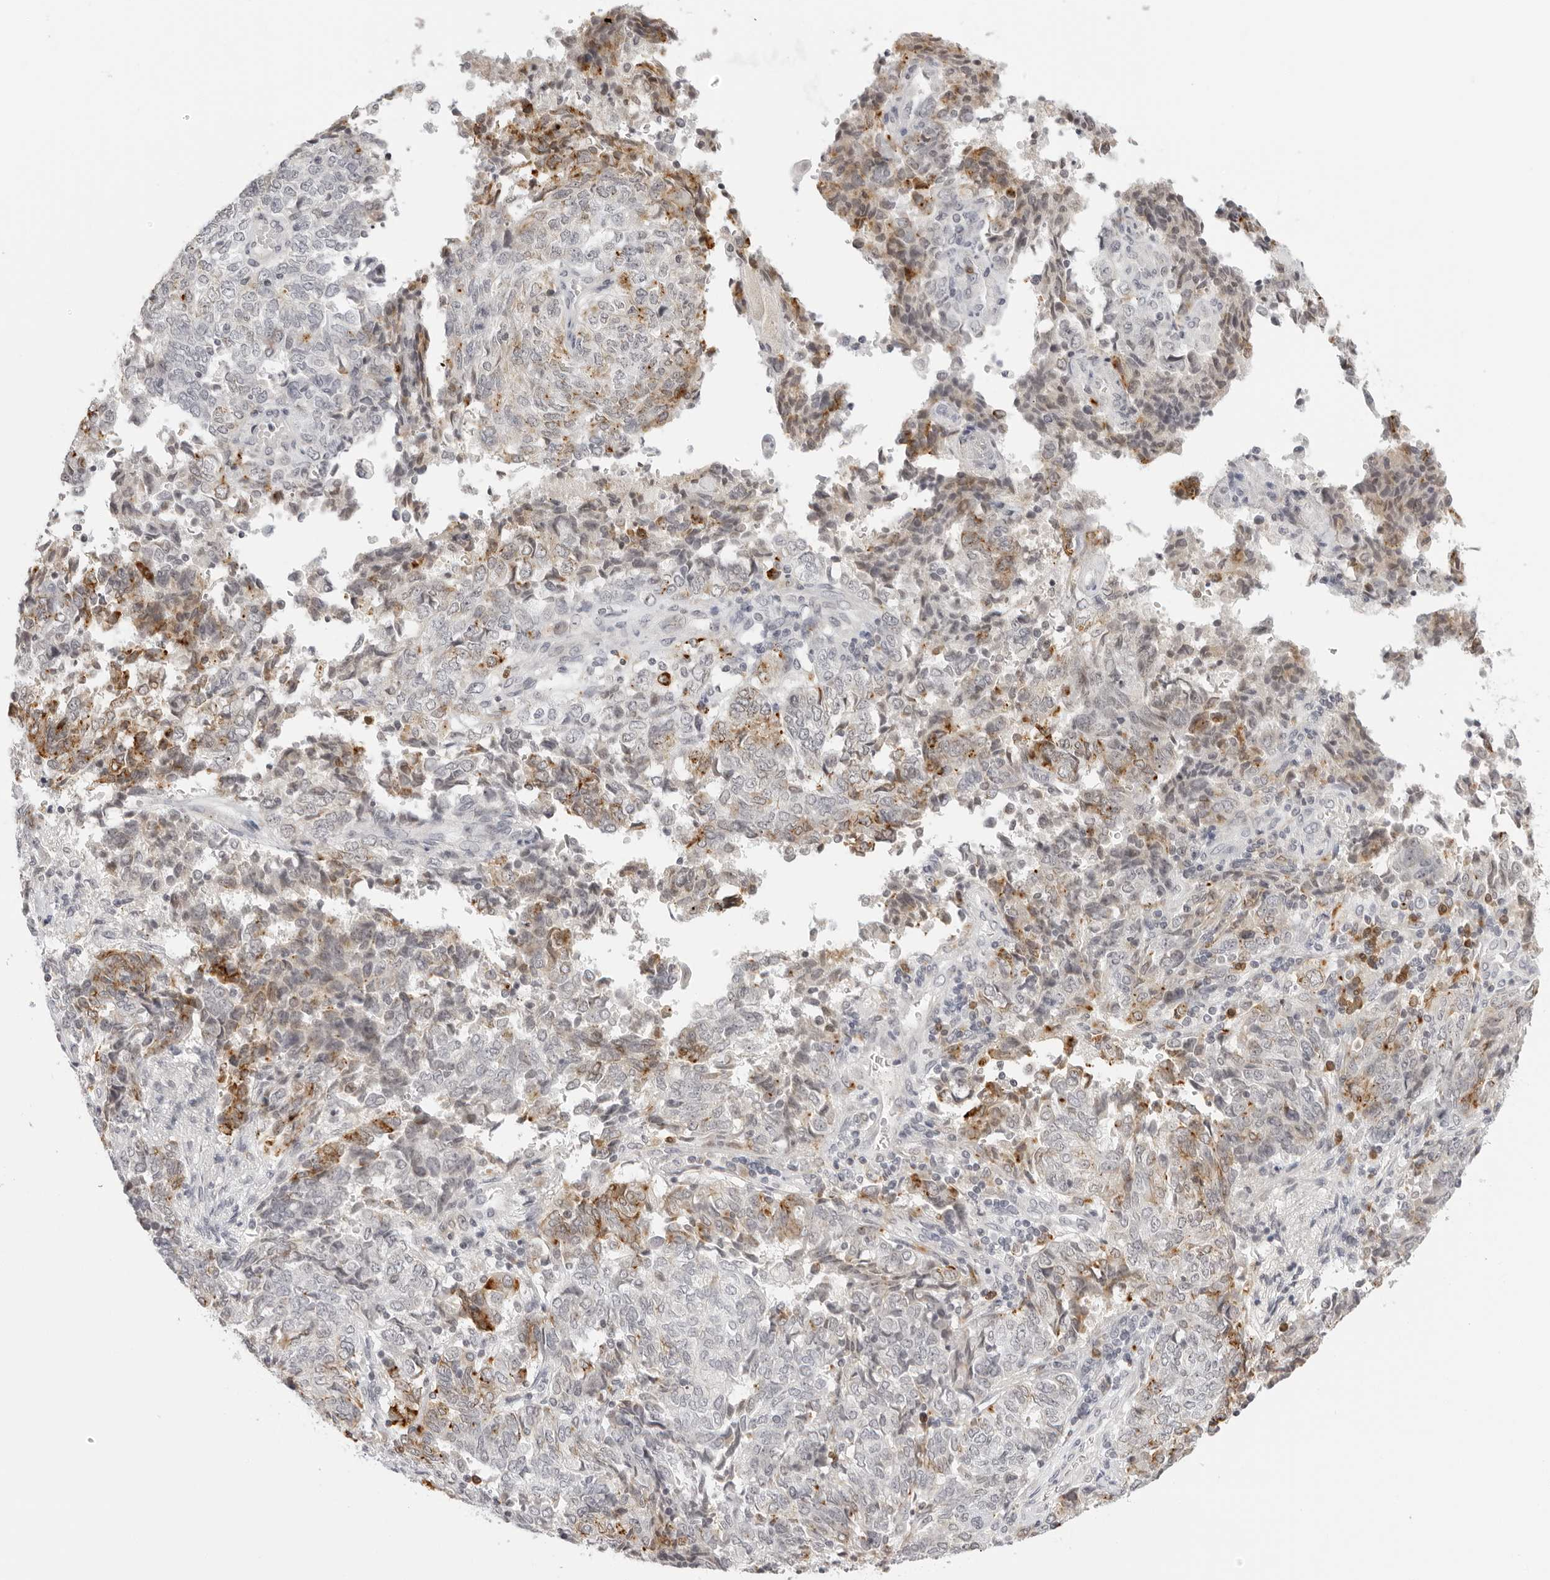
{"staining": {"intensity": "moderate", "quantity": "<25%", "location": "cytoplasmic/membranous"}, "tissue": "endometrial cancer", "cell_type": "Tumor cells", "image_type": "cancer", "snomed": [{"axis": "morphology", "description": "Adenocarcinoma, NOS"}, {"axis": "topography", "description": "Endometrium"}], "caption": "The micrograph exhibits immunohistochemical staining of endometrial cancer (adenocarcinoma). There is moderate cytoplasmic/membranous staining is present in about <25% of tumor cells.", "gene": "STRADB", "patient": {"sex": "female", "age": 80}}